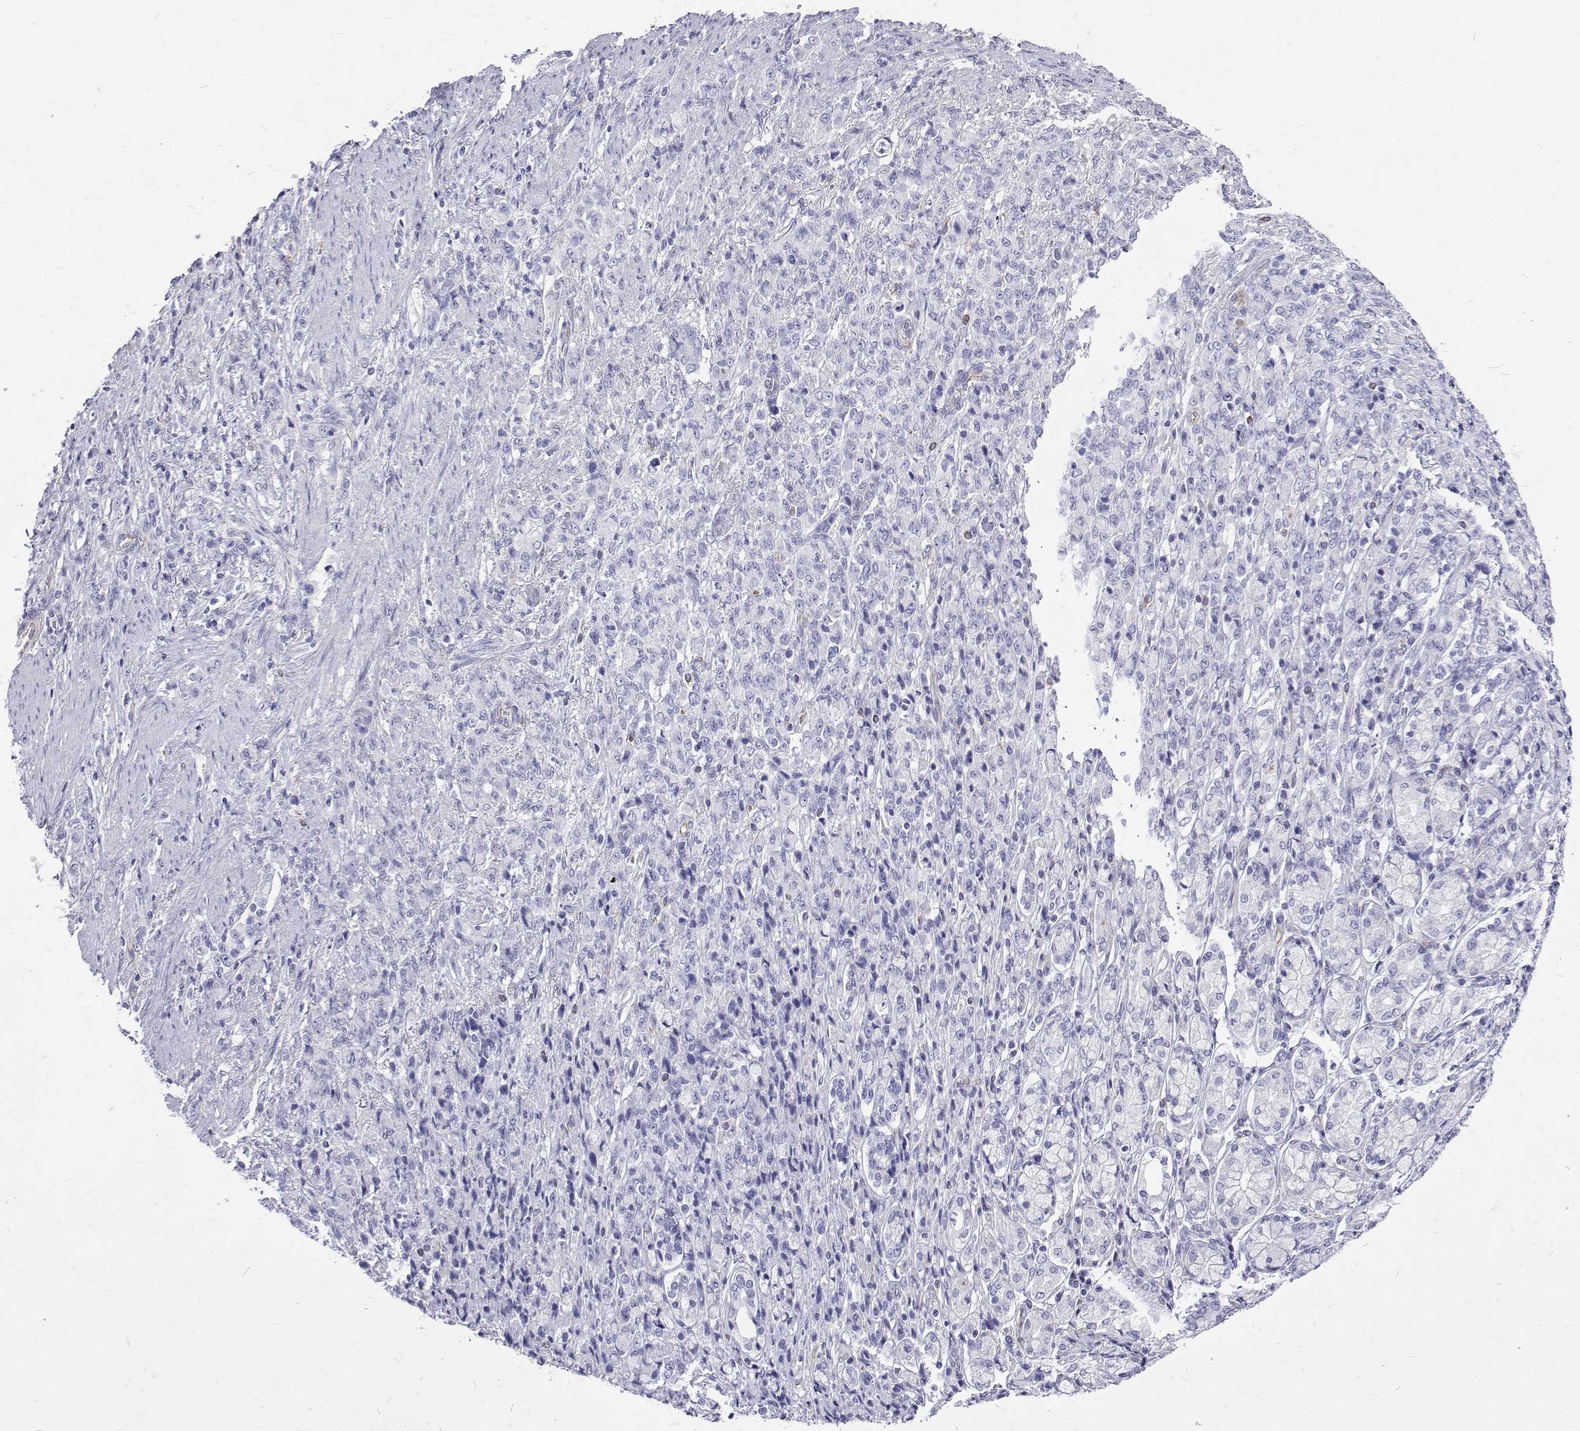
{"staining": {"intensity": "negative", "quantity": "none", "location": "none"}, "tissue": "stomach cancer", "cell_type": "Tumor cells", "image_type": "cancer", "snomed": [{"axis": "morphology", "description": "Adenocarcinoma, NOS"}, {"axis": "topography", "description": "Stomach"}], "caption": "Immunohistochemical staining of stomach cancer (adenocarcinoma) displays no significant positivity in tumor cells.", "gene": "OPRPN", "patient": {"sex": "female", "age": 79}}